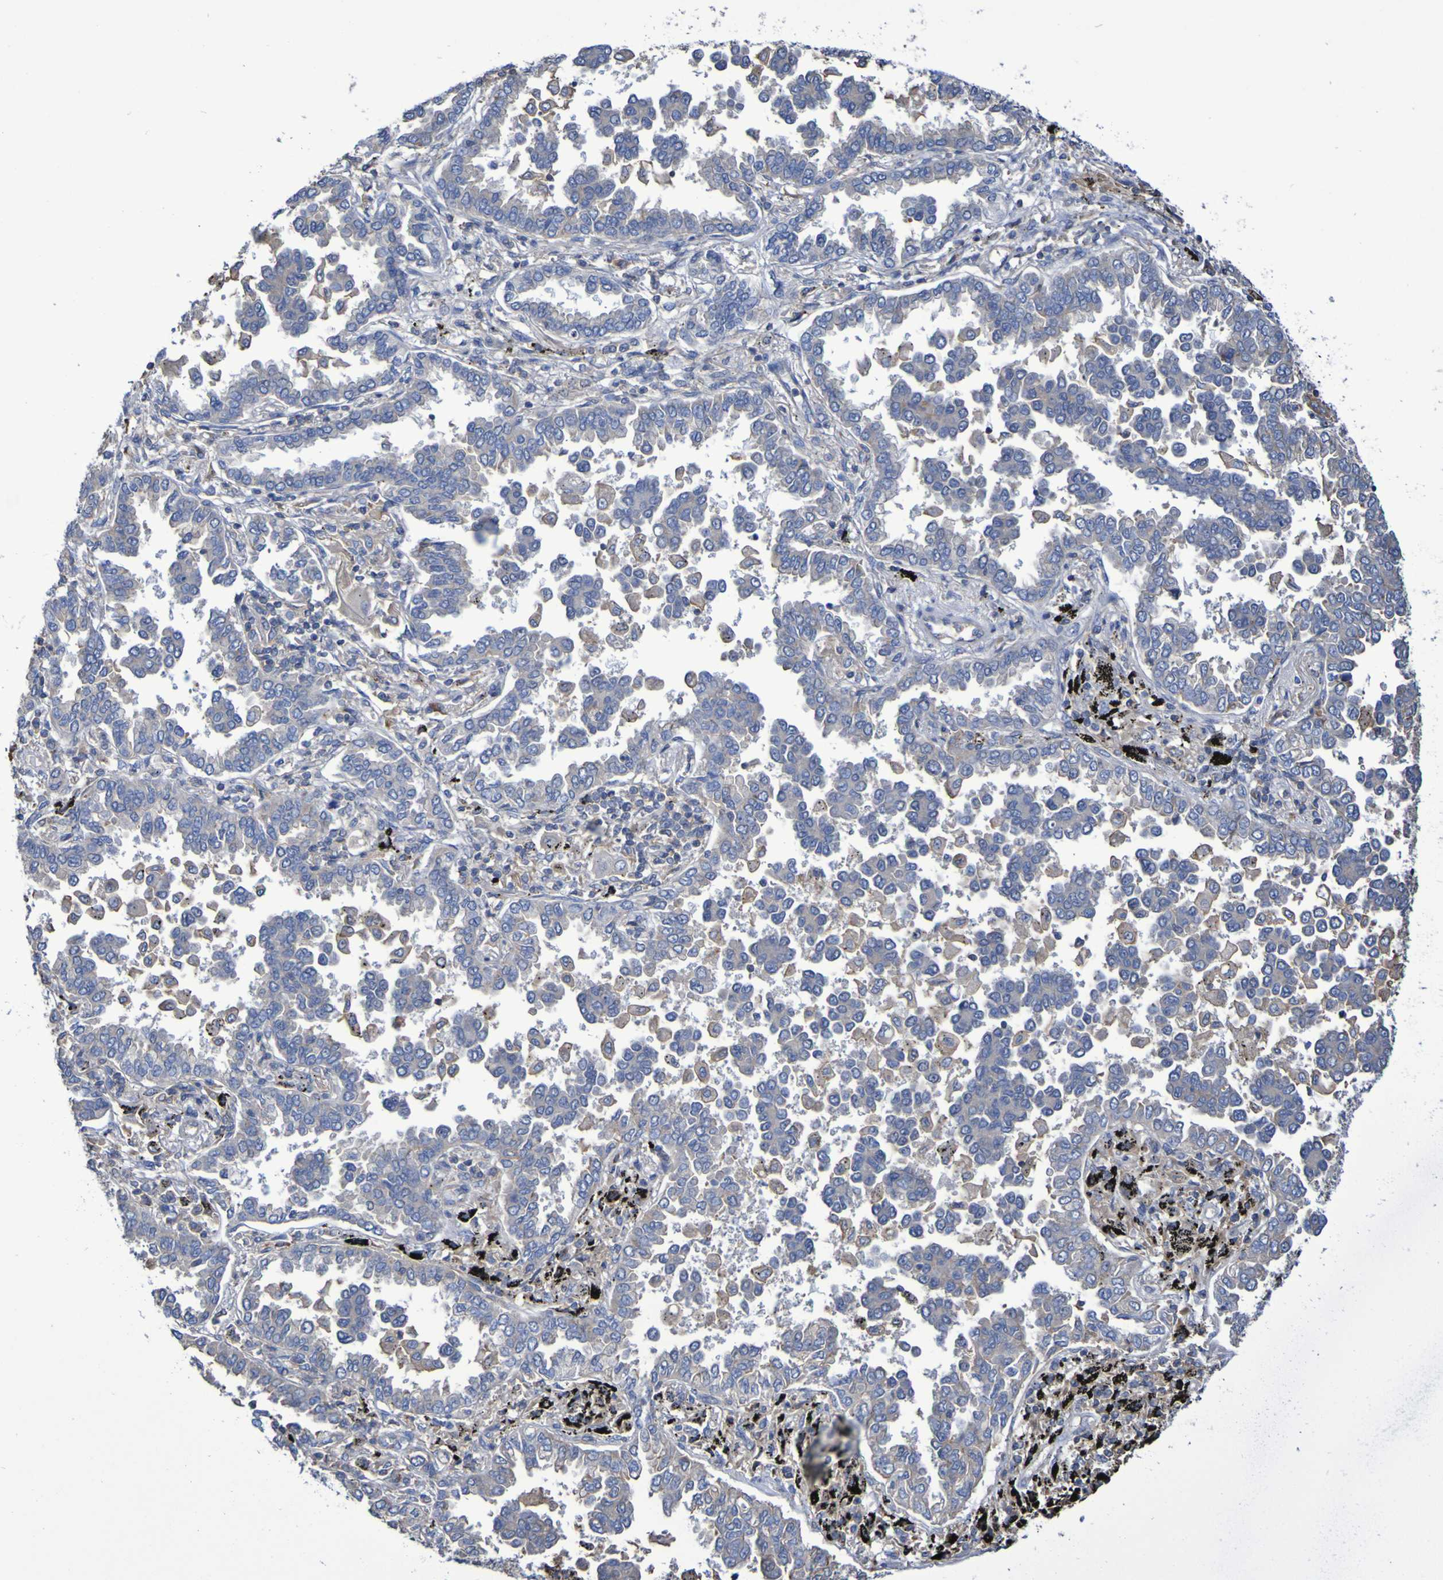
{"staining": {"intensity": "negative", "quantity": "none", "location": "none"}, "tissue": "lung cancer", "cell_type": "Tumor cells", "image_type": "cancer", "snomed": [{"axis": "morphology", "description": "Normal tissue, NOS"}, {"axis": "morphology", "description": "Adenocarcinoma, NOS"}, {"axis": "topography", "description": "Lung"}], "caption": "This is an immunohistochemistry image of human lung cancer. There is no staining in tumor cells.", "gene": "SYNJ1", "patient": {"sex": "male", "age": 59}}